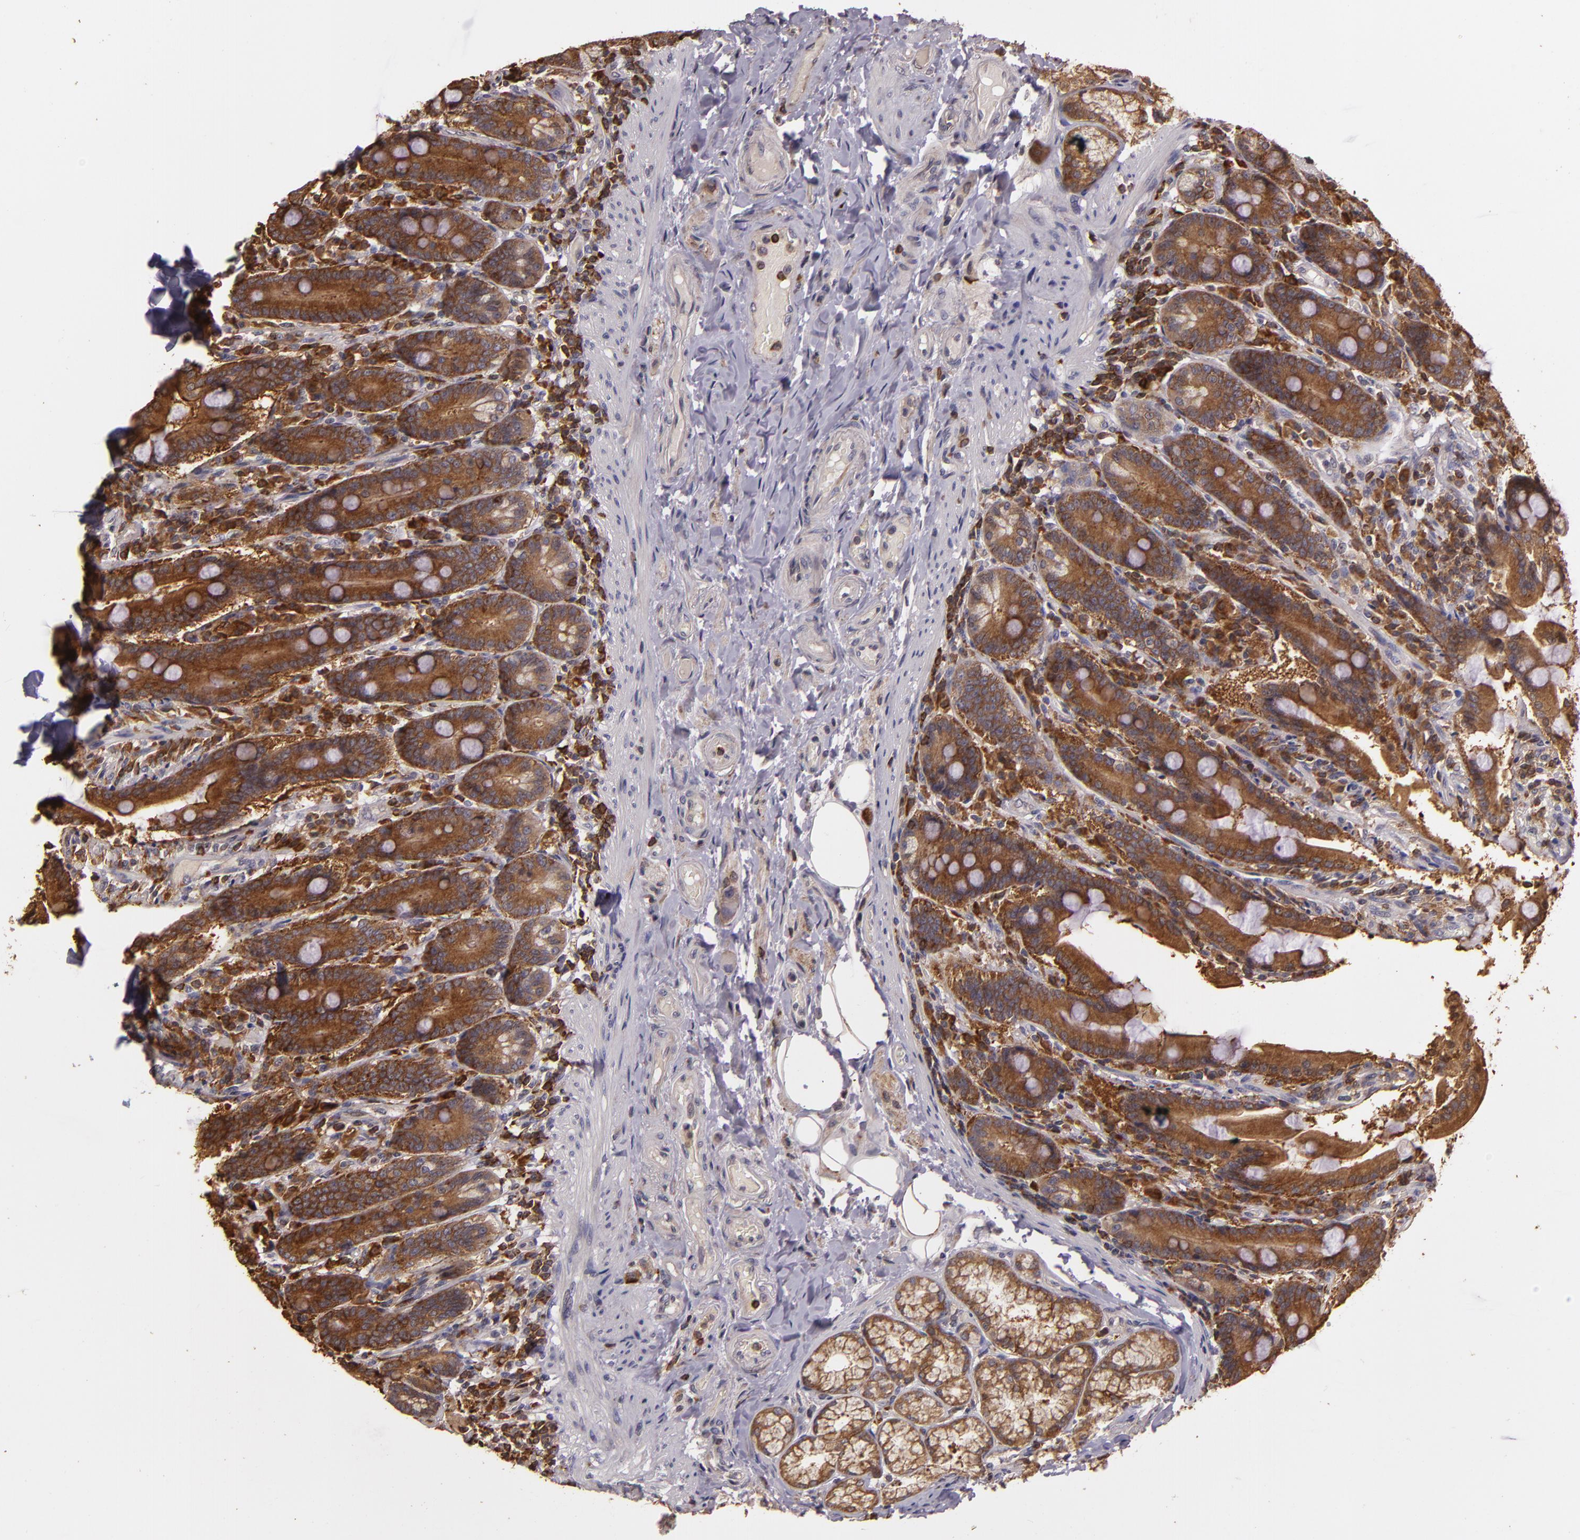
{"staining": {"intensity": "strong", "quantity": ">75%", "location": "cytoplasmic/membranous"}, "tissue": "duodenum", "cell_type": "Glandular cells", "image_type": "normal", "snomed": [{"axis": "morphology", "description": "Normal tissue, NOS"}, {"axis": "topography", "description": "Duodenum"}], "caption": "Duodenum stained with IHC reveals strong cytoplasmic/membranous staining in approximately >75% of glandular cells.", "gene": "SLC9A3R1", "patient": {"sex": "female", "age": 64}}